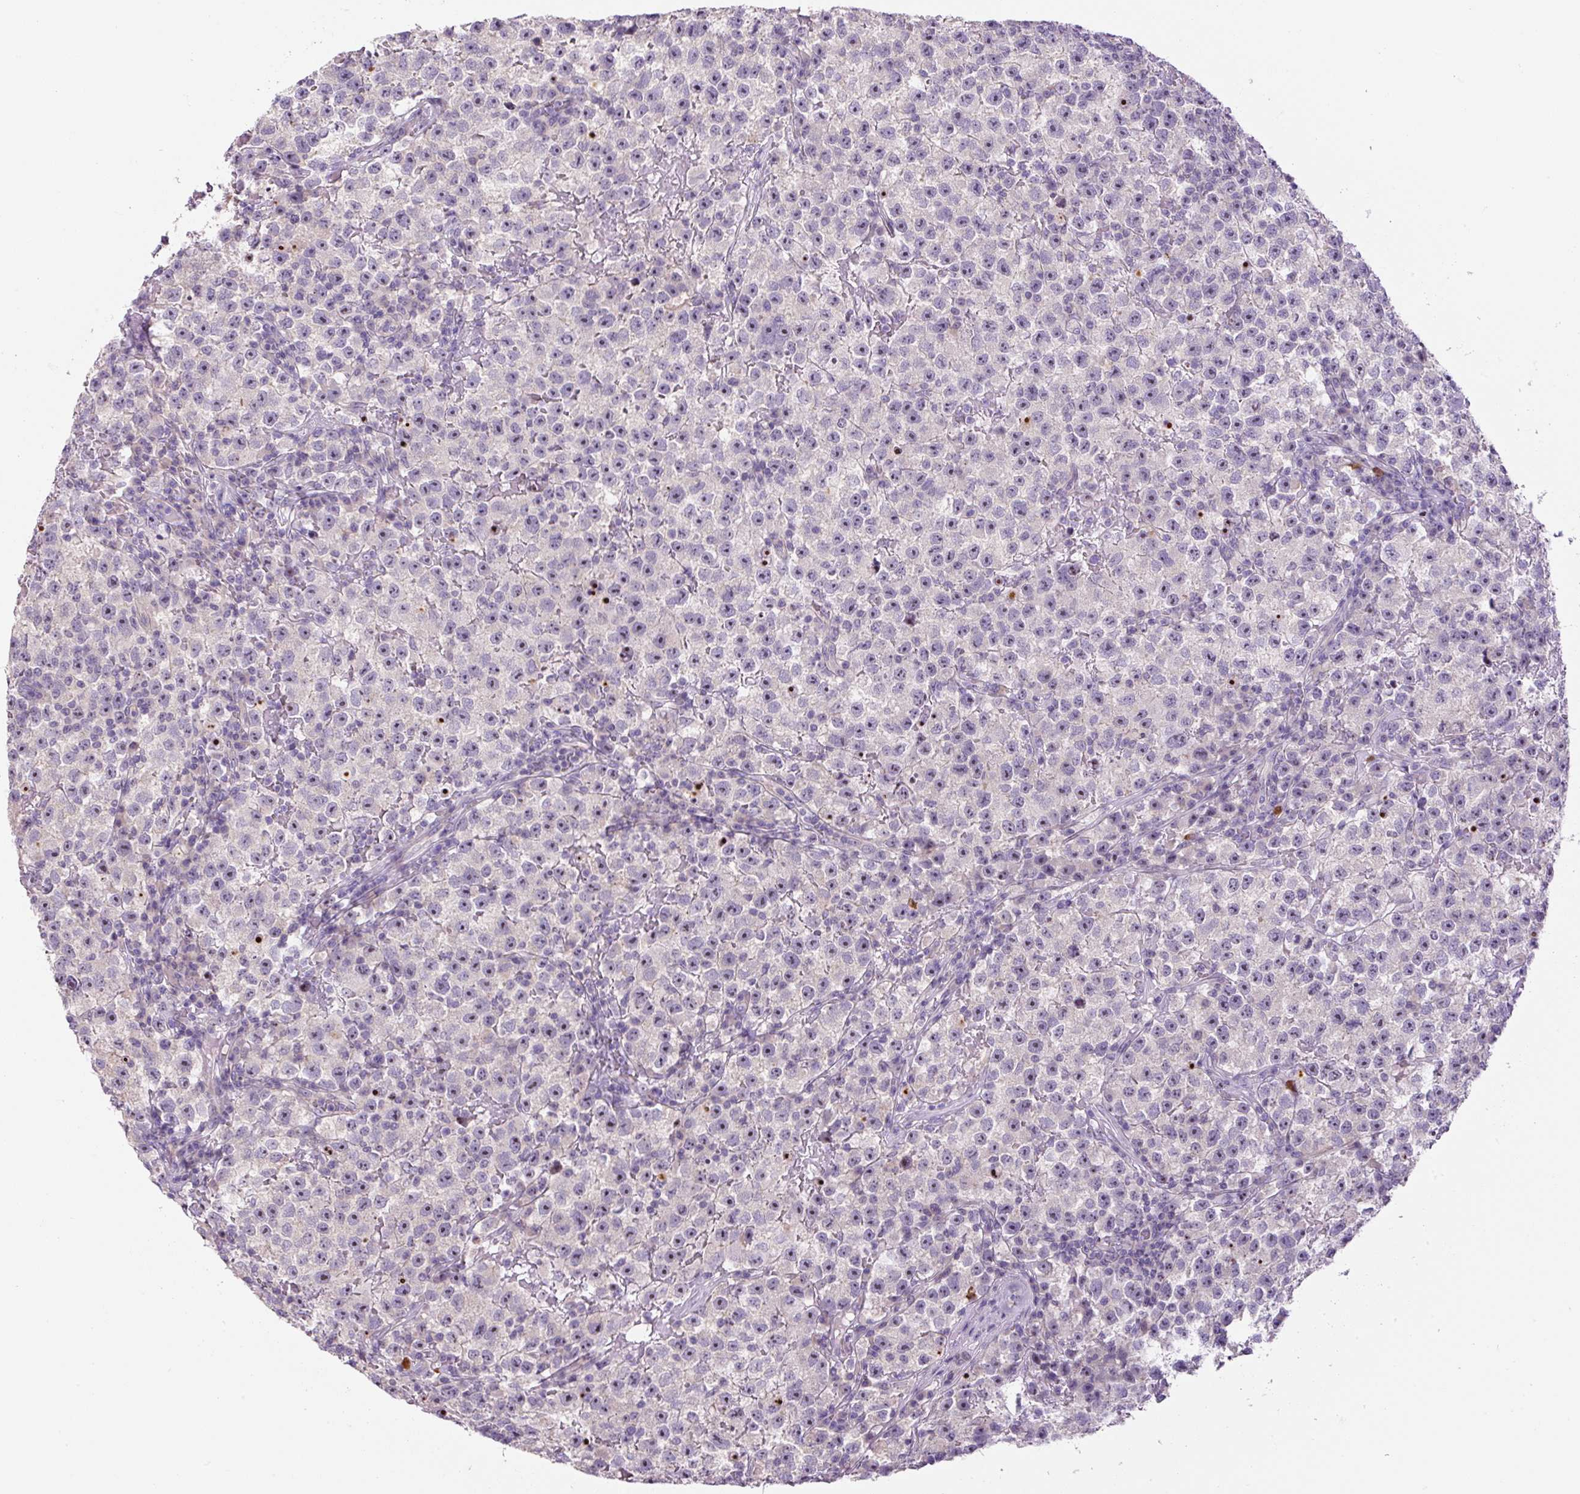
{"staining": {"intensity": "negative", "quantity": "none", "location": "none"}, "tissue": "testis cancer", "cell_type": "Tumor cells", "image_type": "cancer", "snomed": [{"axis": "morphology", "description": "Seminoma, NOS"}, {"axis": "topography", "description": "Testis"}], "caption": "IHC photomicrograph of neoplastic tissue: testis seminoma stained with DAB shows no significant protein staining in tumor cells.", "gene": "TMEM151B", "patient": {"sex": "male", "age": 22}}